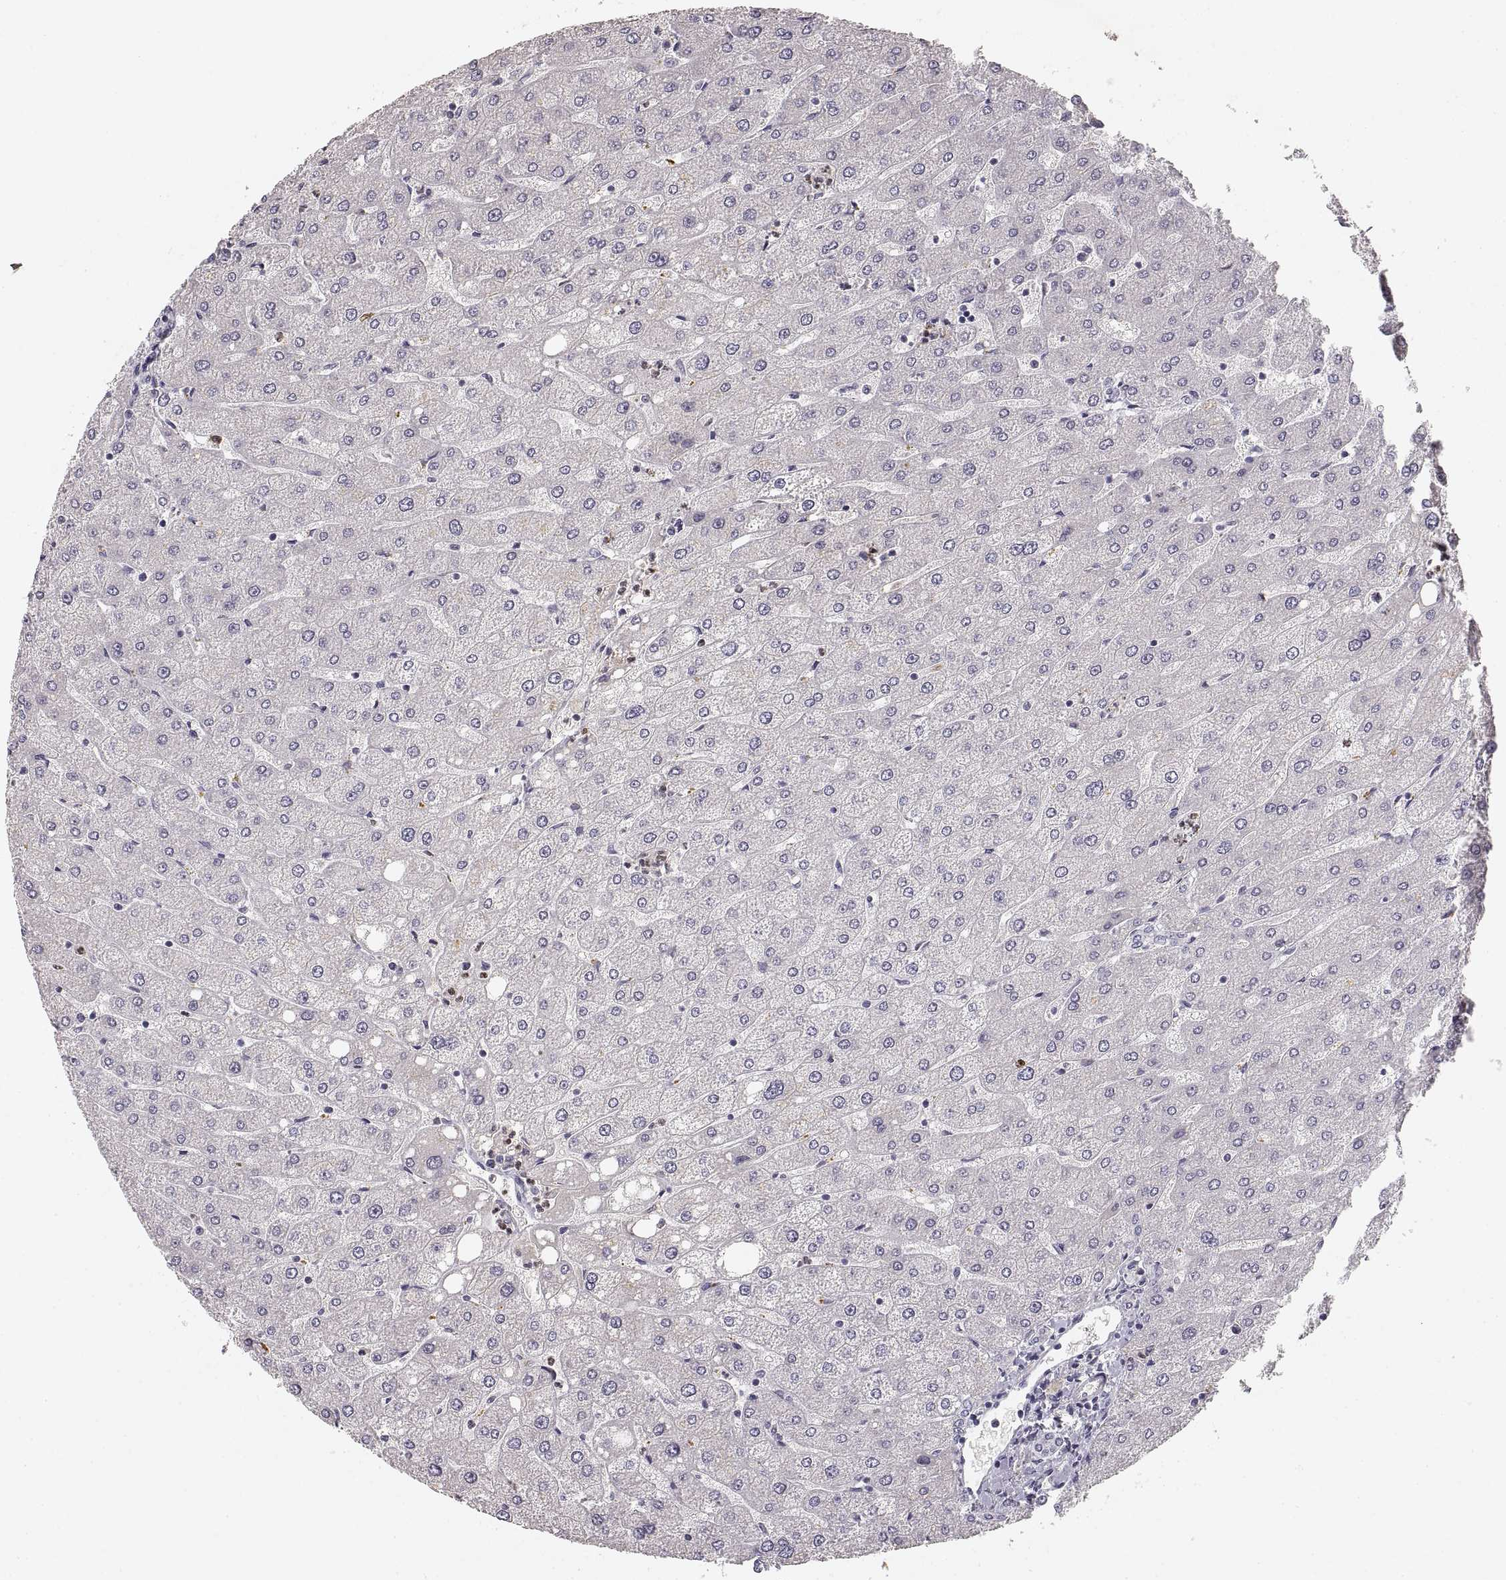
{"staining": {"intensity": "negative", "quantity": "none", "location": "none"}, "tissue": "liver", "cell_type": "Cholangiocytes", "image_type": "normal", "snomed": [{"axis": "morphology", "description": "Normal tissue, NOS"}, {"axis": "topography", "description": "Liver"}], "caption": "High power microscopy histopathology image of an immunohistochemistry (IHC) micrograph of unremarkable liver, revealing no significant positivity in cholangiocytes. Brightfield microscopy of immunohistochemistry (IHC) stained with DAB (3,3'-diaminobenzidine) (brown) and hematoxylin (blue), captured at high magnification.", "gene": "RUNDC3A", "patient": {"sex": "male", "age": 67}}